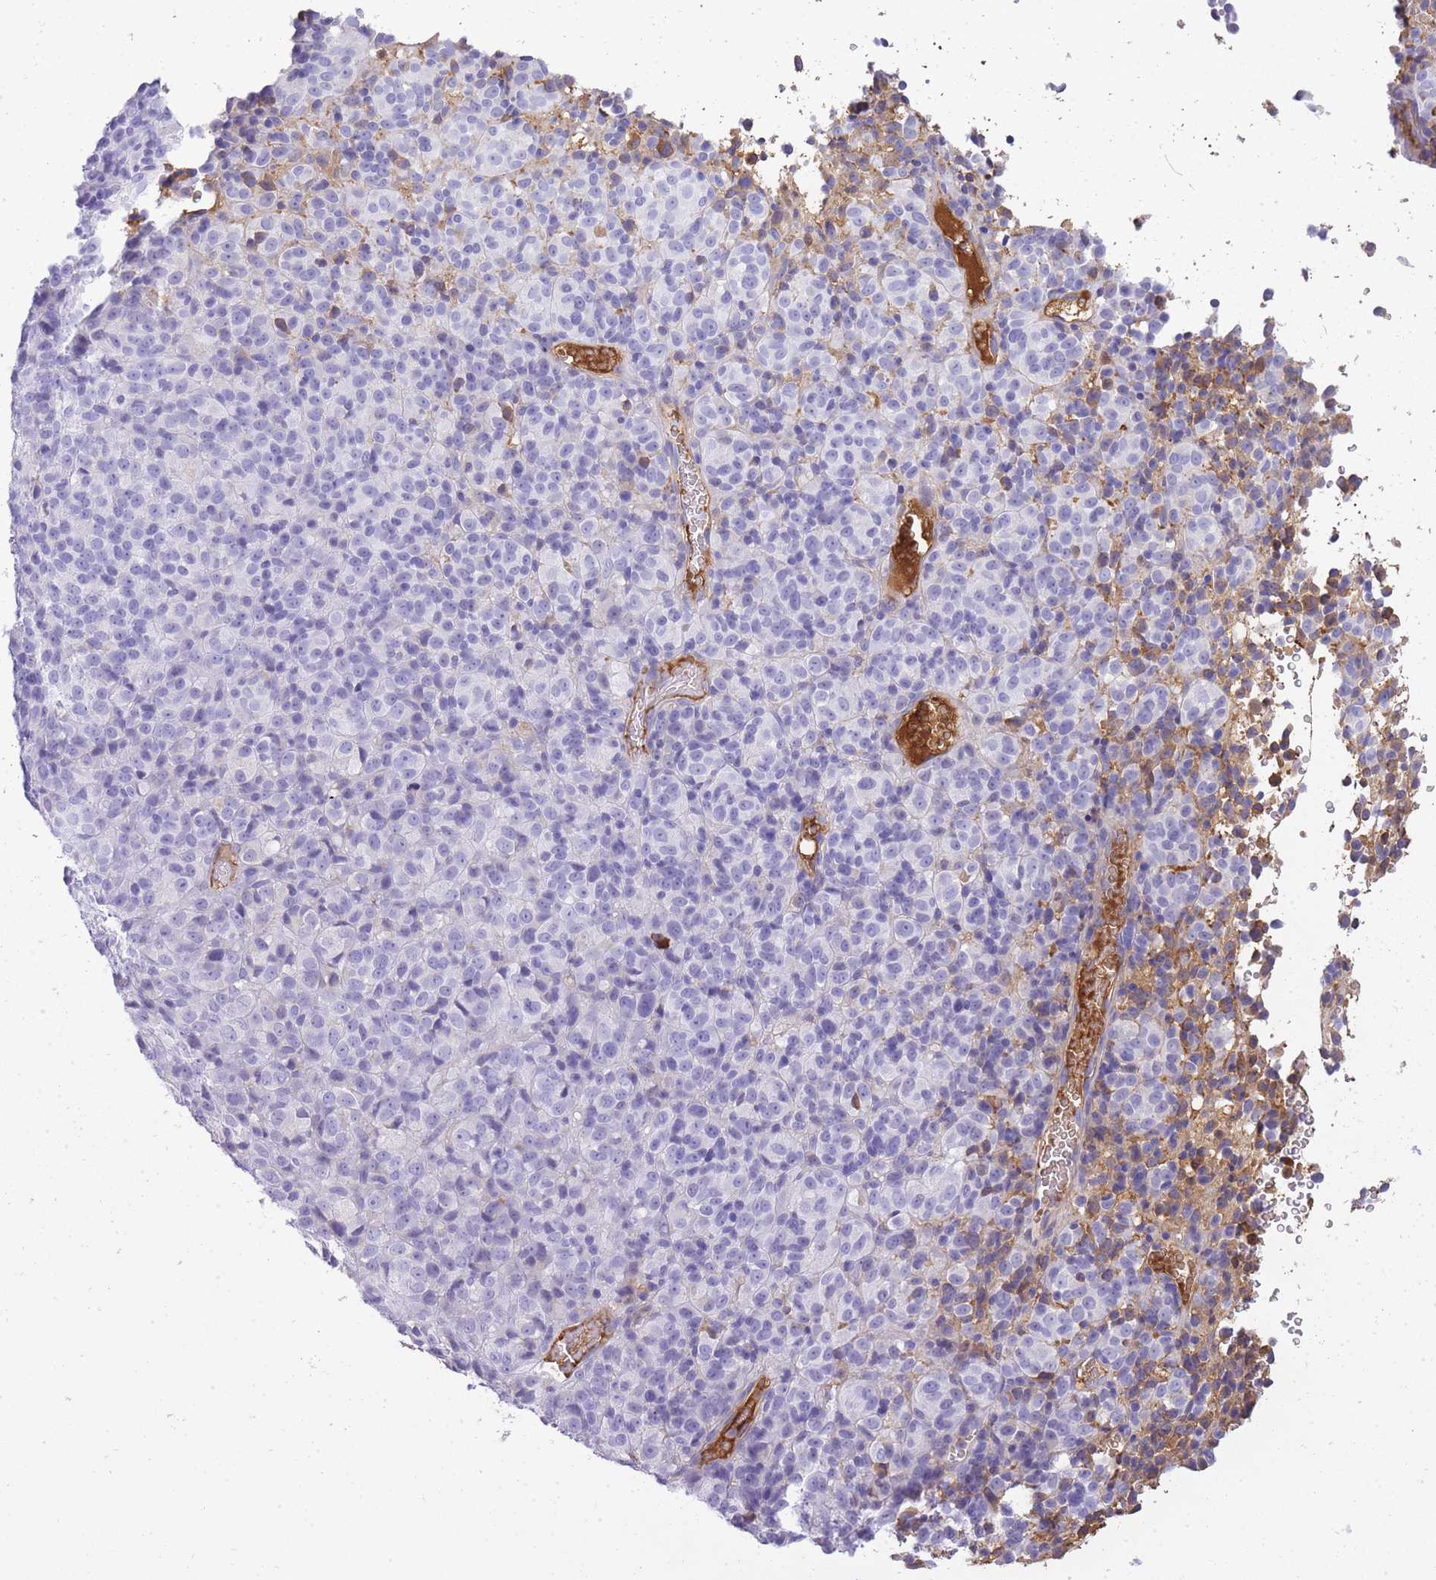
{"staining": {"intensity": "negative", "quantity": "none", "location": "none"}, "tissue": "melanoma", "cell_type": "Tumor cells", "image_type": "cancer", "snomed": [{"axis": "morphology", "description": "Malignant melanoma, Metastatic site"}, {"axis": "topography", "description": "Brain"}], "caption": "There is no significant positivity in tumor cells of melanoma.", "gene": "IGKV1D-42", "patient": {"sex": "female", "age": 56}}